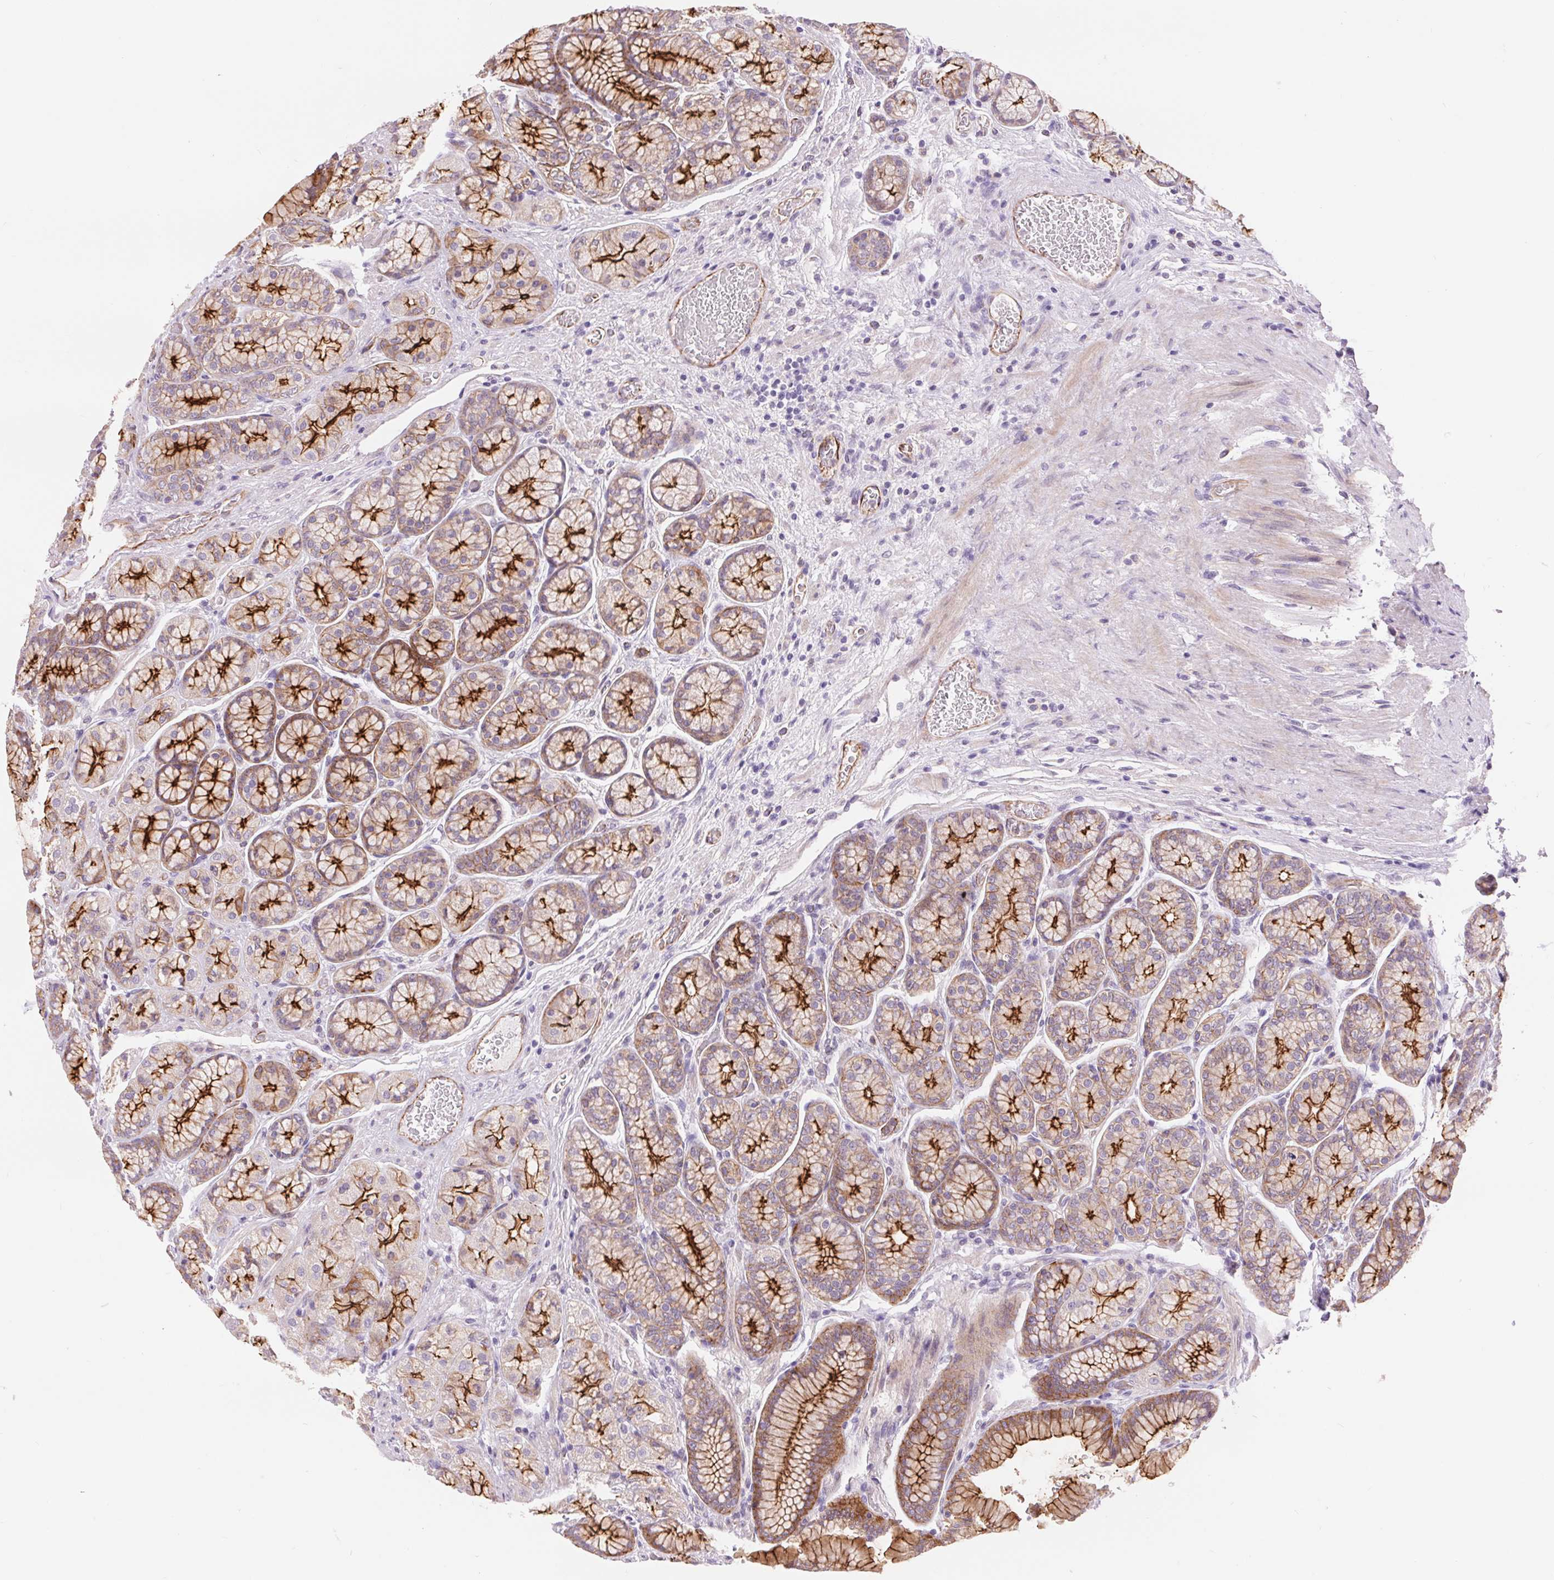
{"staining": {"intensity": "strong", "quantity": "25%-75%", "location": "cytoplasmic/membranous"}, "tissue": "stomach", "cell_type": "Glandular cells", "image_type": "normal", "snomed": [{"axis": "morphology", "description": "Normal tissue, NOS"}, {"axis": "morphology", "description": "Adenocarcinoma, NOS"}, {"axis": "morphology", "description": "Adenocarcinoma, High grade"}, {"axis": "topography", "description": "Stomach, upper"}, {"axis": "topography", "description": "Stomach"}], "caption": "Unremarkable stomach was stained to show a protein in brown. There is high levels of strong cytoplasmic/membranous positivity in approximately 25%-75% of glandular cells. (DAB IHC with brightfield microscopy, high magnification).", "gene": "DIXDC1", "patient": {"sex": "female", "age": 65}}